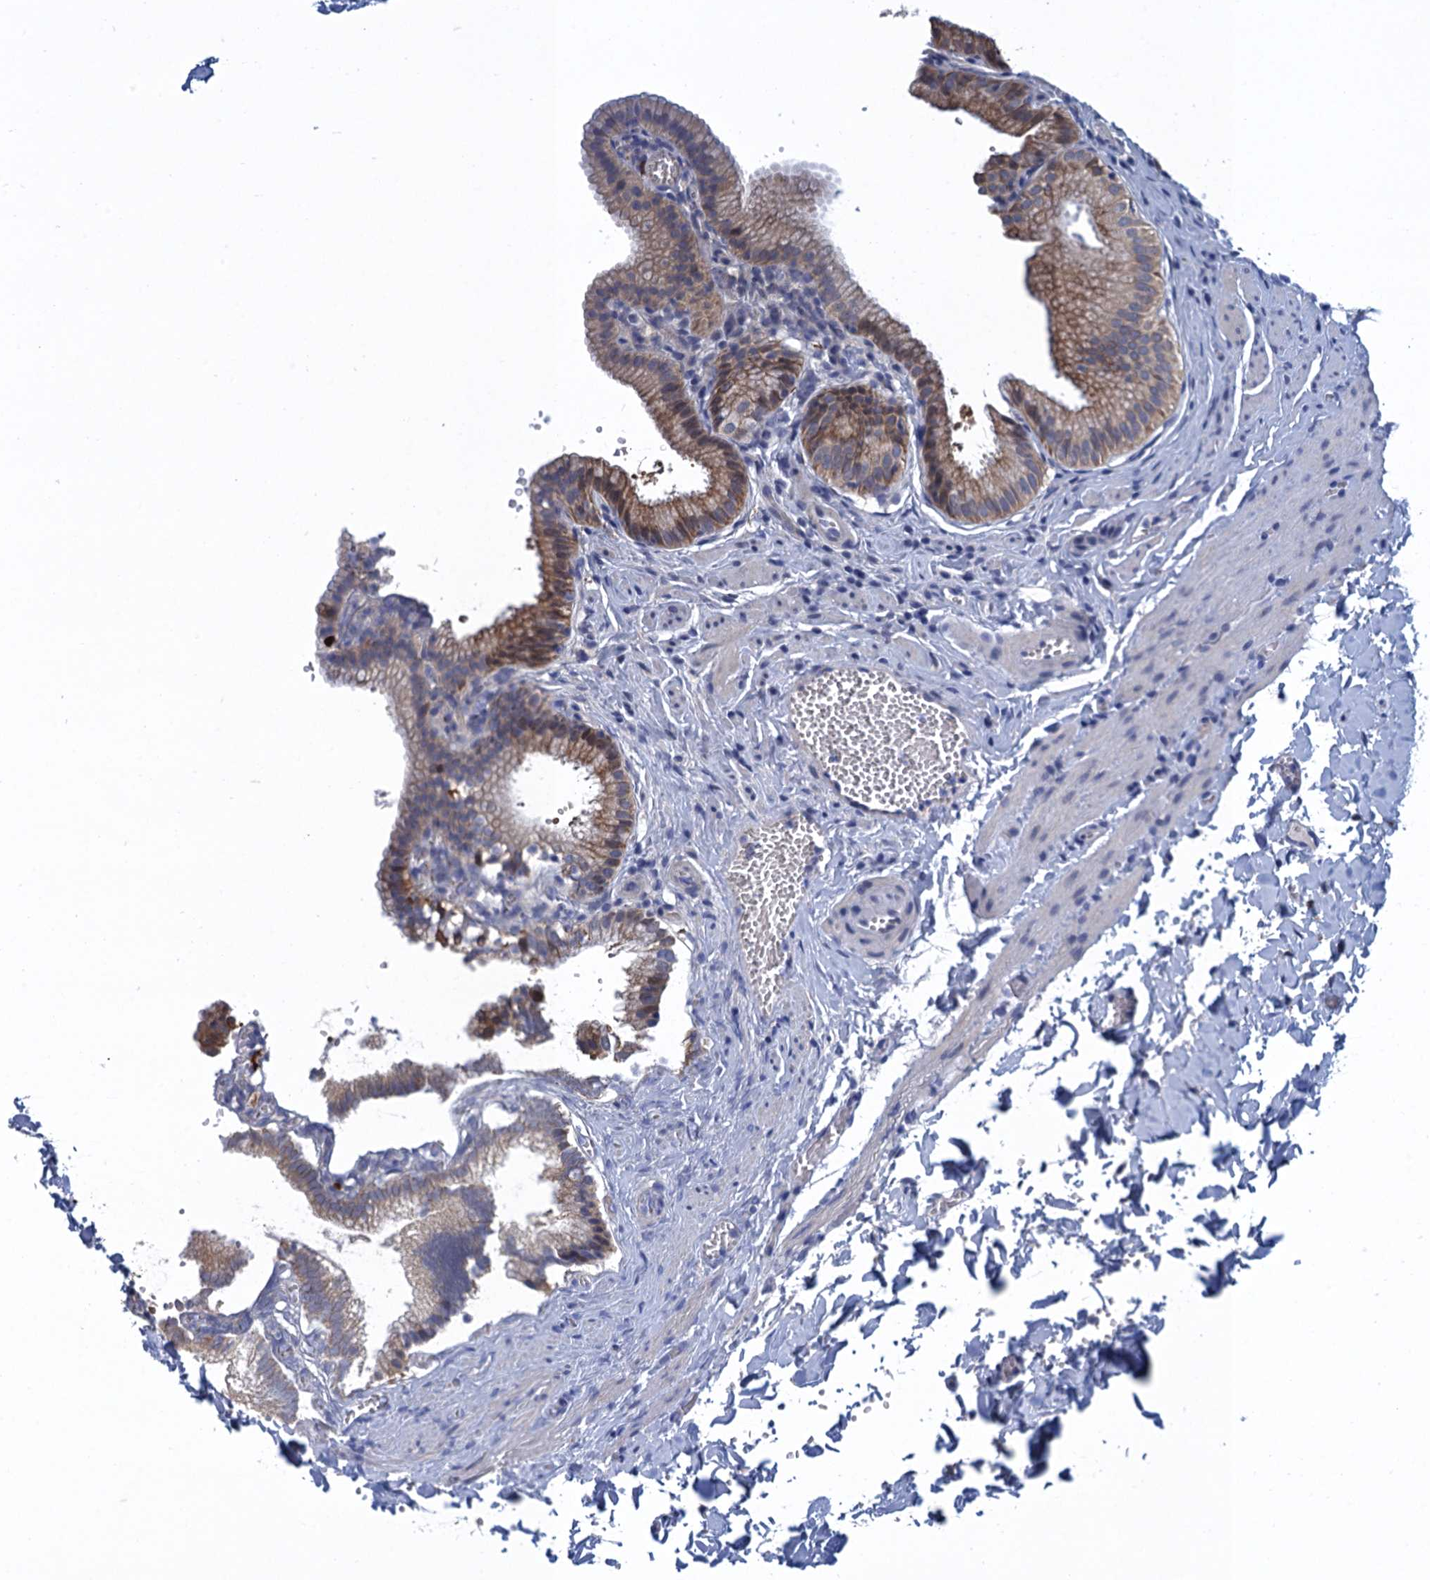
{"staining": {"intensity": "moderate", "quantity": "25%-75%", "location": "cytoplasmic/membranous"}, "tissue": "gallbladder", "cell_type": "Glandular cells", "image_type": "normal", "snomed": [{"axis": "morphology", "description": "Normal tissue, NOS"}, {"axis": "topography", "description": "Gallbladder"}], "caption": "Glandular cells display medium levels of moderate cytoplasmic/membranous staining in approximately 25%-75% of cells in unremarkable human gallbladder.", "gene": "GINS3", "patient": {"sex": "male", "age": 38}}